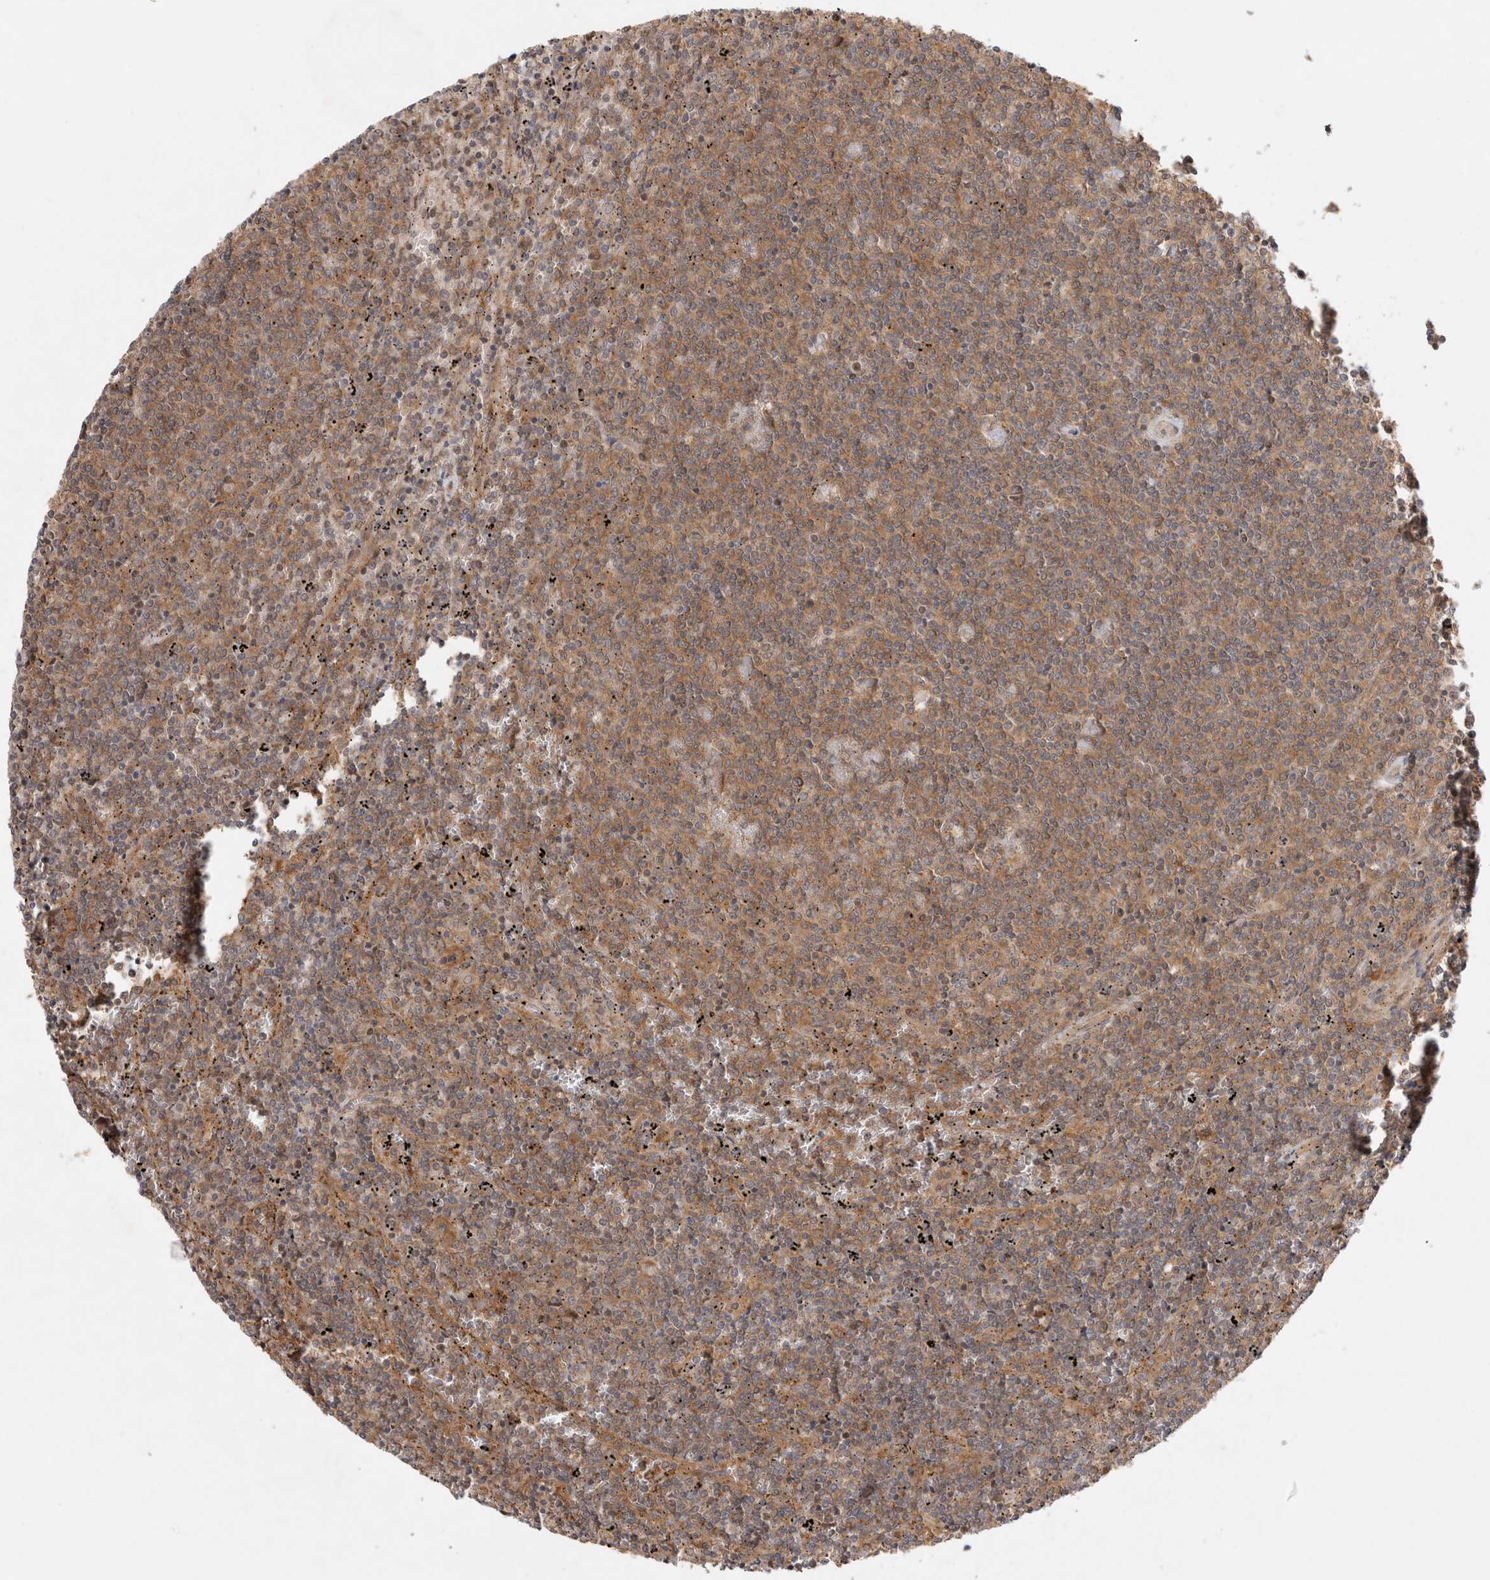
{"staining": {"intensity": "moderate", "quantity": ">75%", "location": "cytoplasmic/membranous"}, "tissue": "lymphoma", "cell_type": "Tumor cells", "image_type": "cancer", "snomed": [{"axis": "morphology", "description": "Malignant lymphoma, non-Hodgkin's type, Low grade"}, {"axis": "topography", "description": "Spleen"}], "caption": "Immunohistochemistry (IHC) photomicrograph of lymphoma stained for a protein (brown), which exhibits medium levels of moderate cytoplasmic/membranous staining in approximately >75% of tumor cells.", "gene": "HTT", "patient": {"sex": "female", "age": 50}}